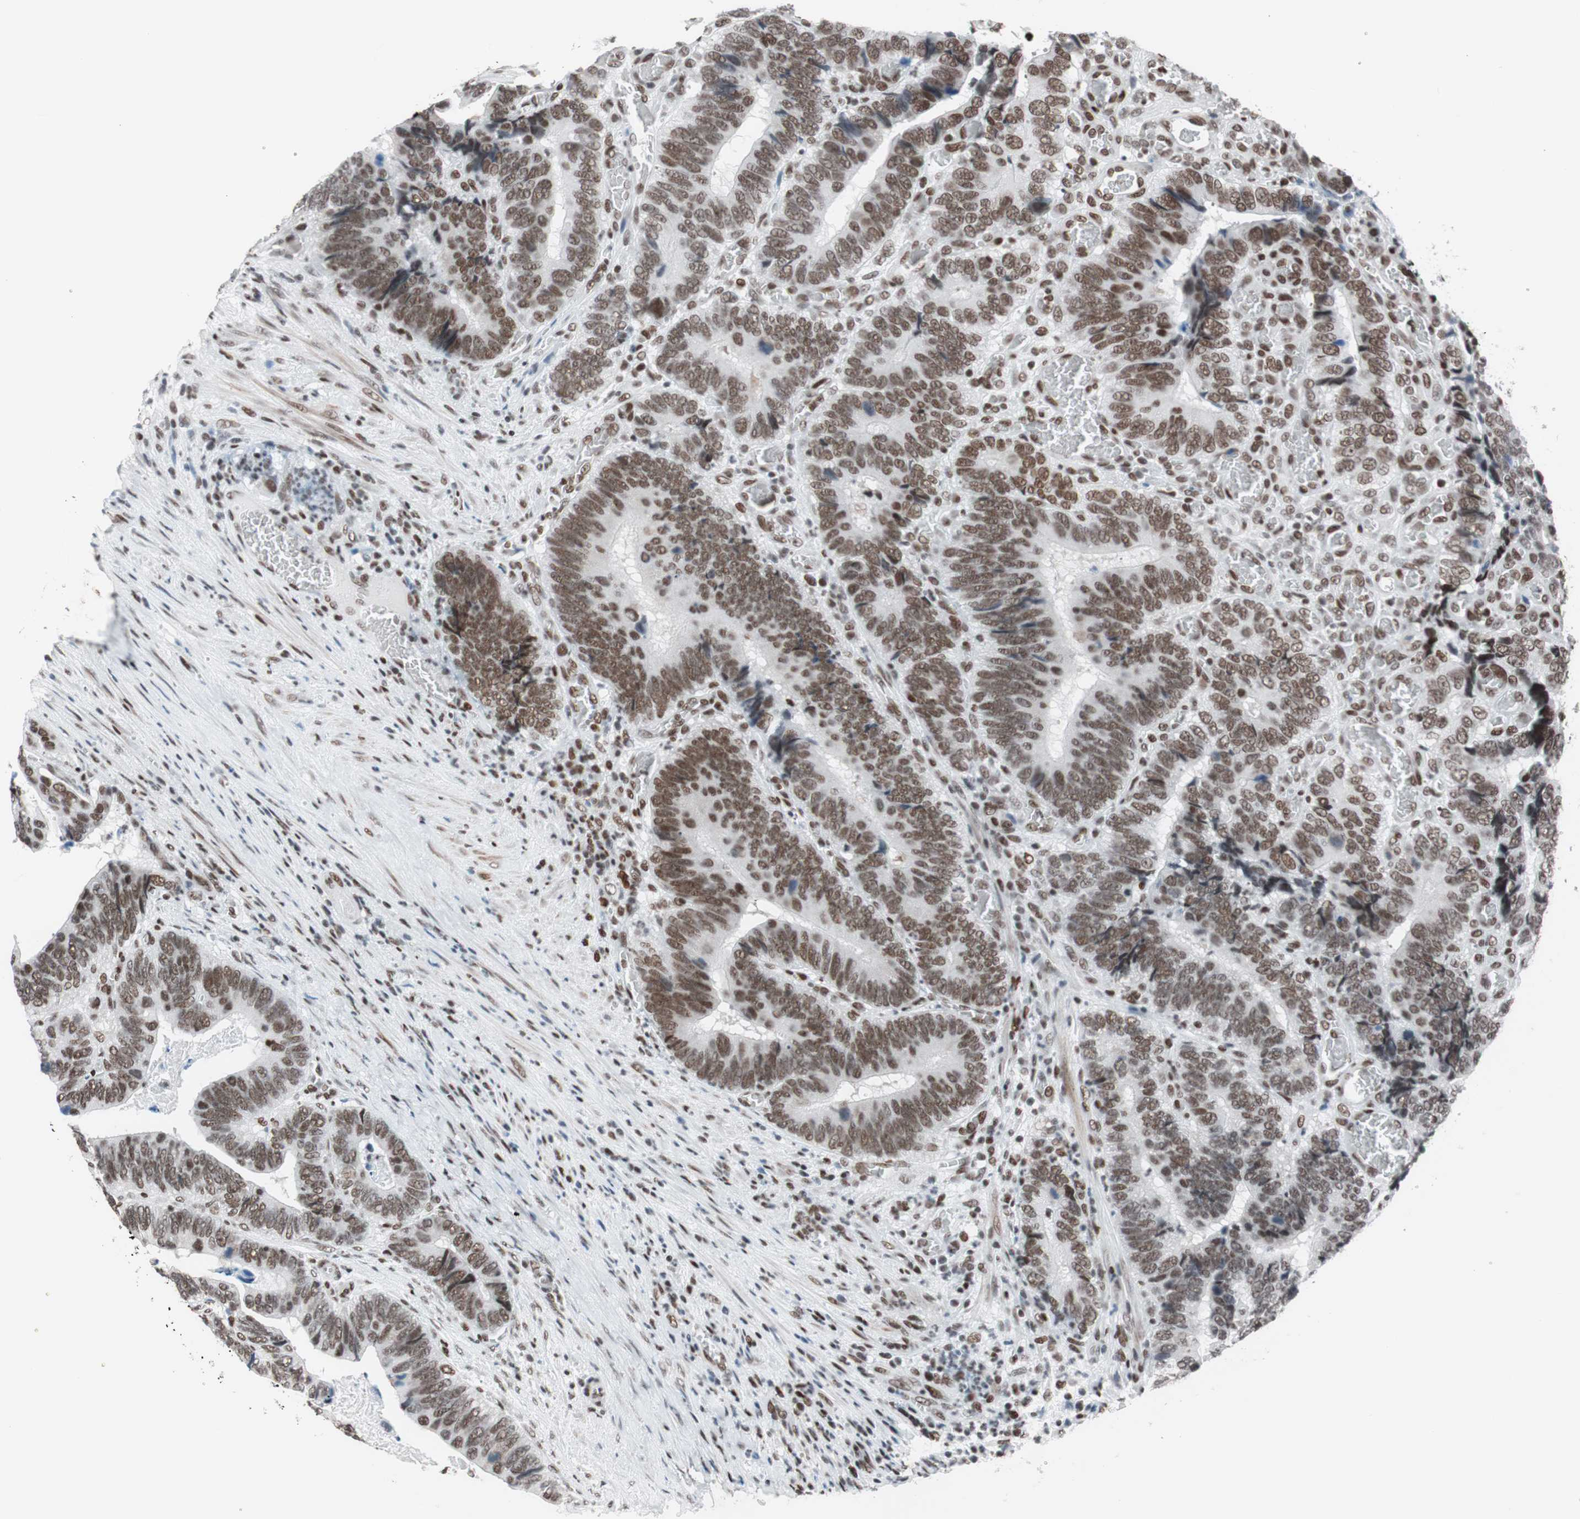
{"staining": {"intensity": "strong", "quantity": ">75%", "location": "nuclear"}, "tissue": "colorectal cancer", "cell_type": "Tumor cells", "image_type": "cancer", "snomed": [{"axis": "morphology", "description": "Adenocarcinoma, NOS"}, {"axis": "topography", "description": "Colon"}], "caption": "Immunohistochemistry micrograph of neoplastic tissue: human colorectal adenocarcinoma stained using immunohistochemistry shows high levels of strong protein expression localized specifically in the nuclear of tumor cells, appearing as a nuclear brown color.", "gene": "ARID1A", "patient": {"sex": "male", "age": 72}}